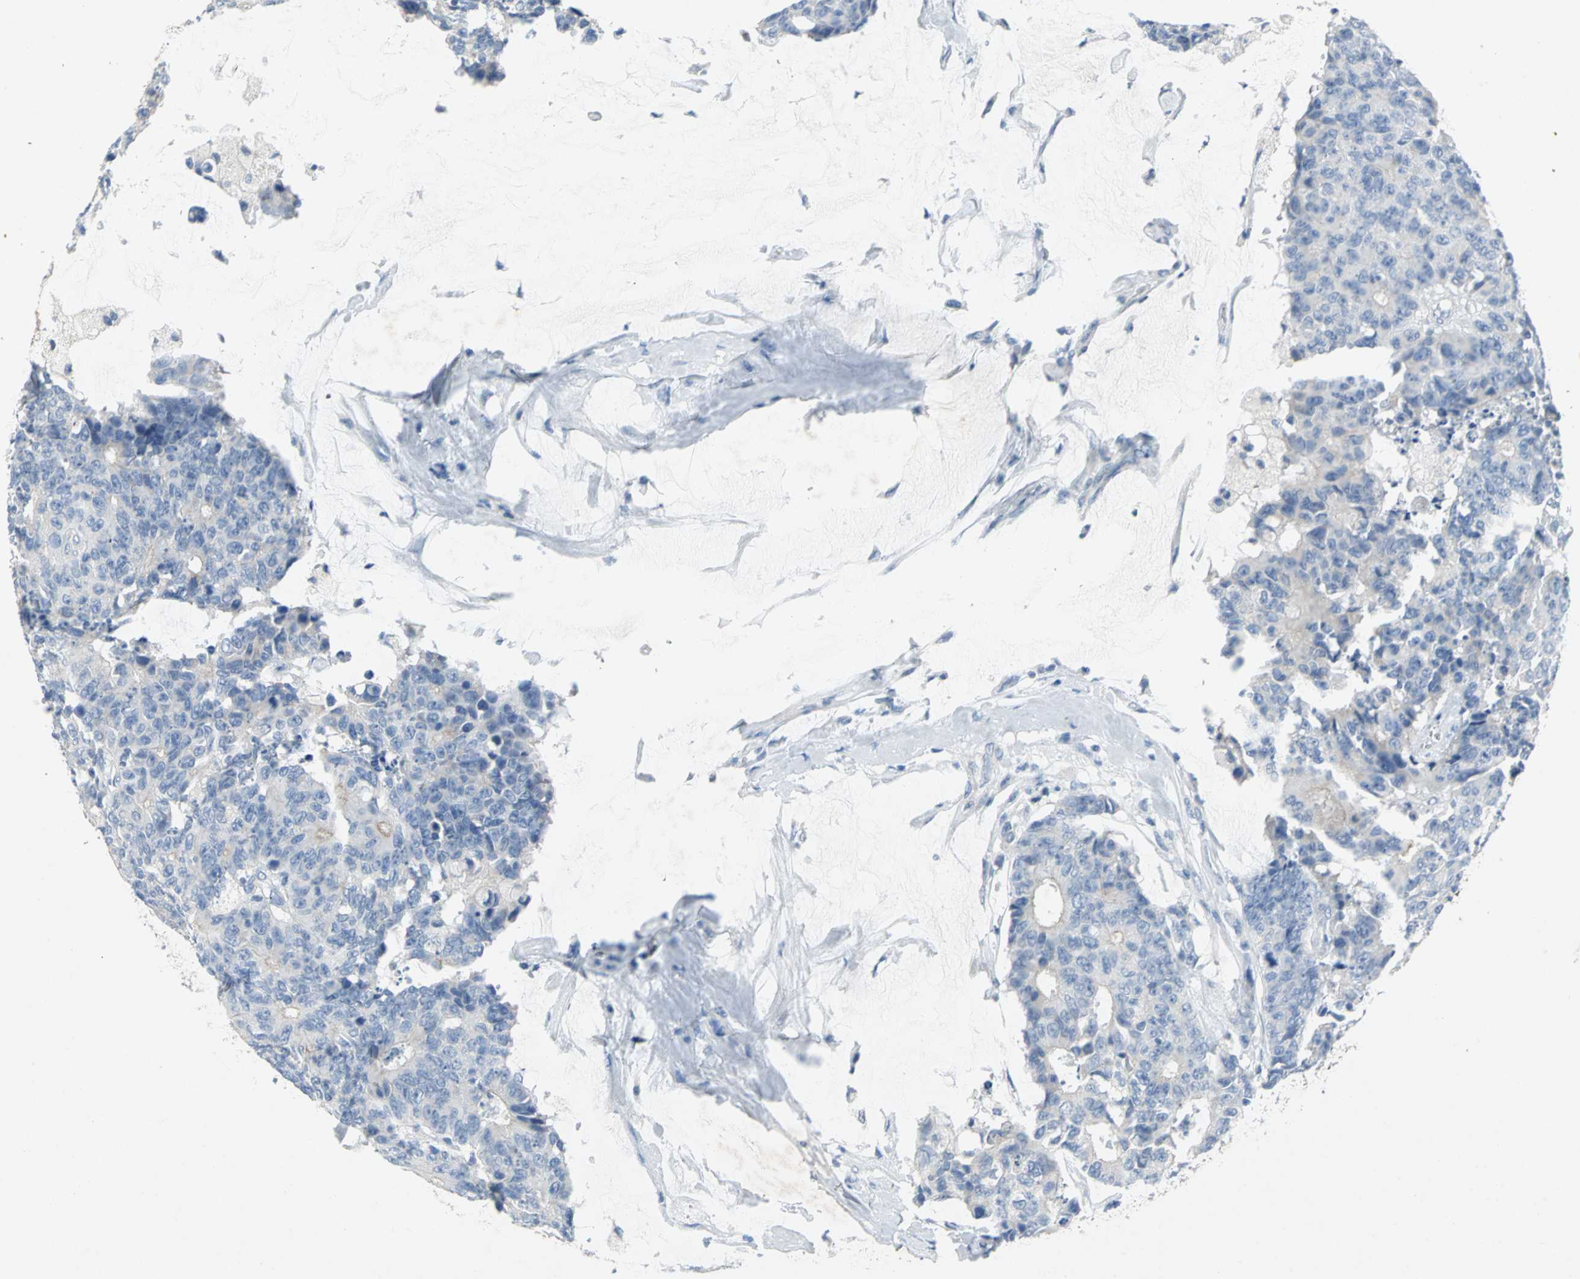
{"staining": {"intensity": "negative", "quantity": "none", "location": "none"}, "tissue": "colorectal cancer", "cell_type": "Tumor cells", "image_type": "cancer", "snomed": [{"axis": "morphology", "description": "Adenocarcinoma, NOS"}, {"axis": "topography", "description": "Colon"}], "caption": "A photomicrograph of colorectal adenocarcinoma stained for a protein exhibits no brown staining in tumor cells.", "gene": "PTGDS", "patient": {"sex": "female", "age": 86}}